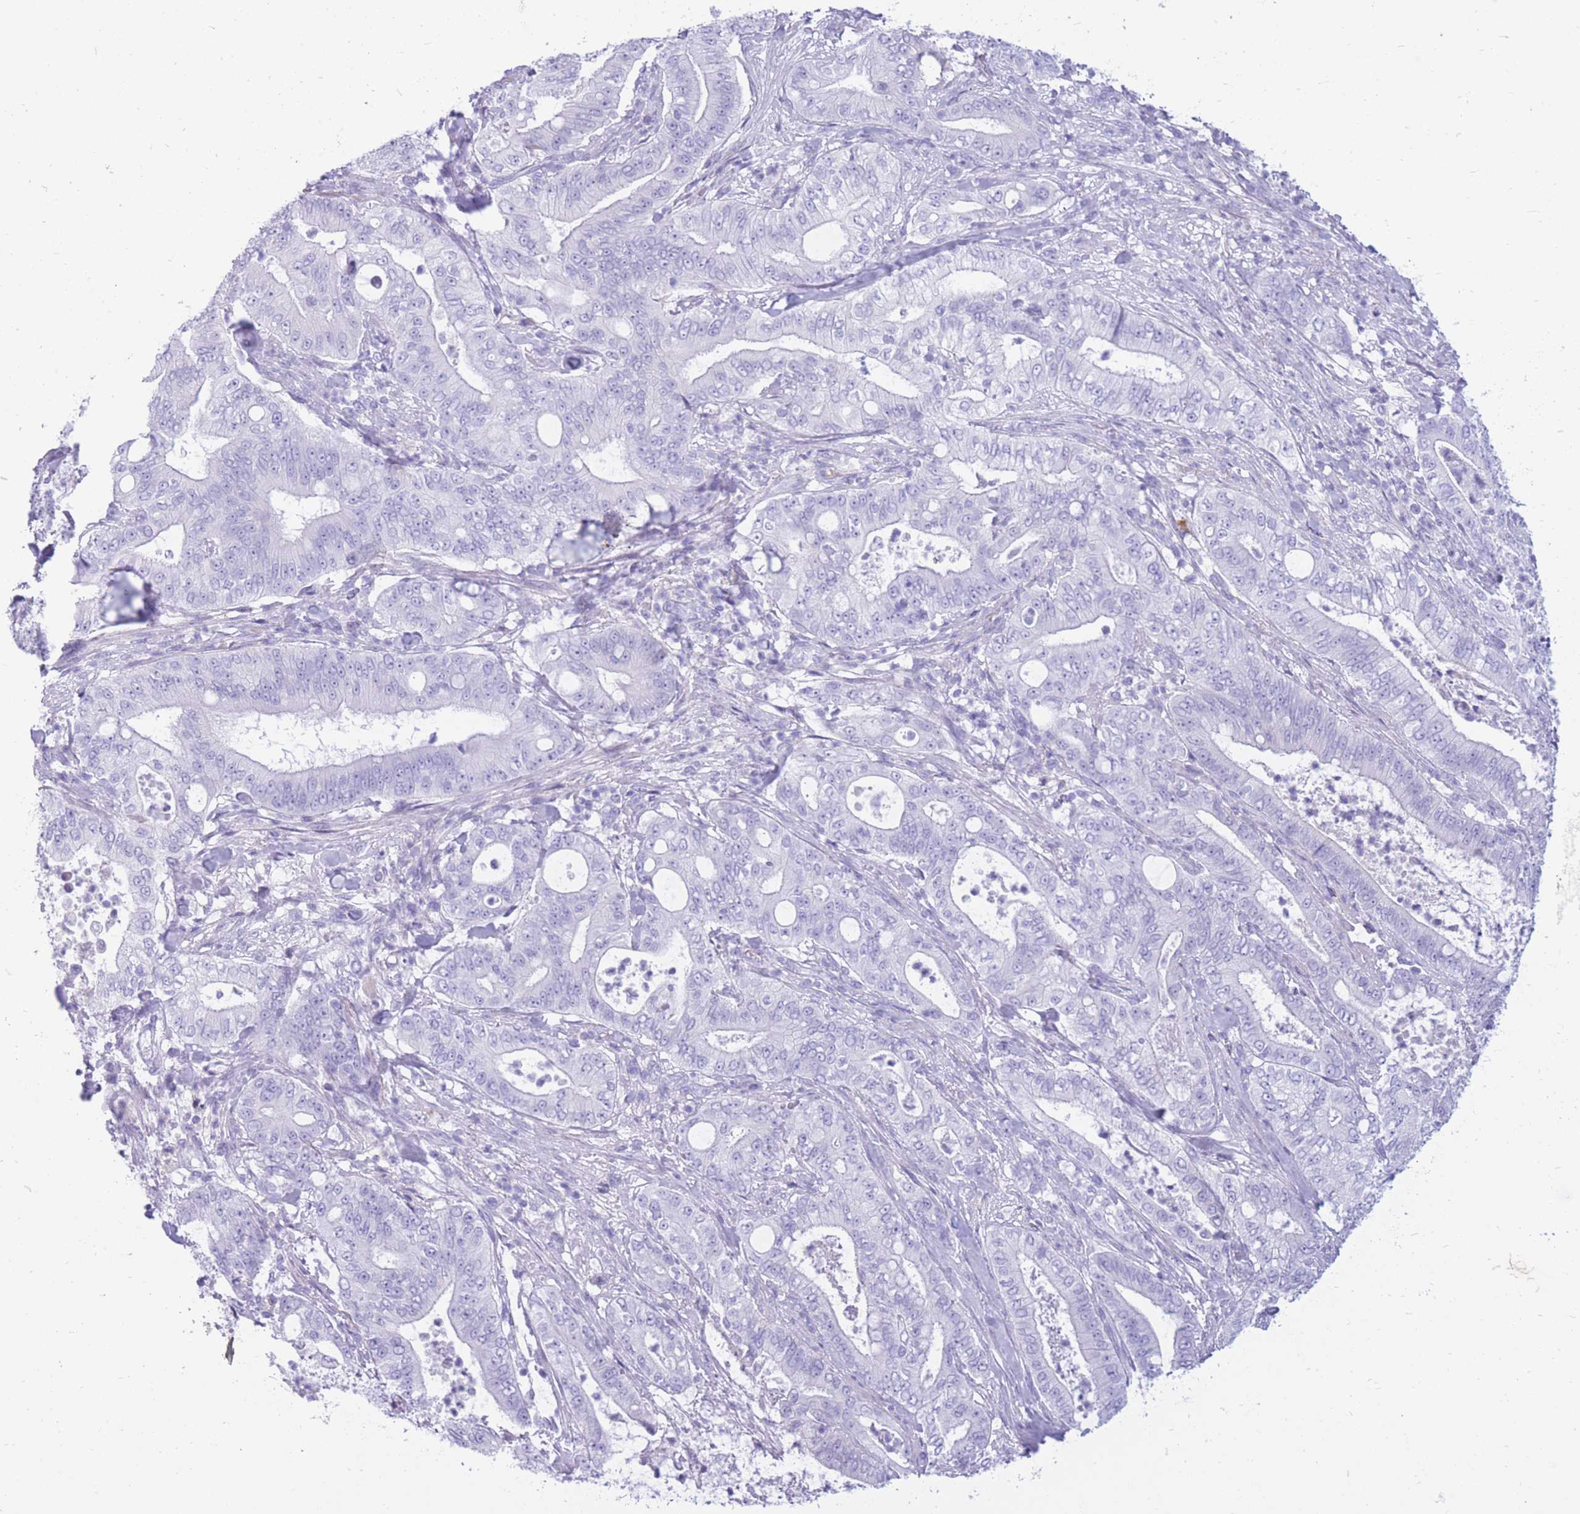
{"staining": {"intensity": "negative", "quantity": "none", "location": "none"}, "tissue": "pancreatic cancer", "cell_type": "Tumor cells", "image_type": "cancer", "snomed": [{"axis": "morphology", "description": "Adenocarcinoma, NOS"}, {"axis": "topography", "description": "Pancreas"}], "caption": "IHC image of human pancreatic adenocarcinoma stained for a protein (brown), which exhibits no expression in tumor cells.", "gene": "ZFP37", "patient": {"sex": "male", "age": 71}}